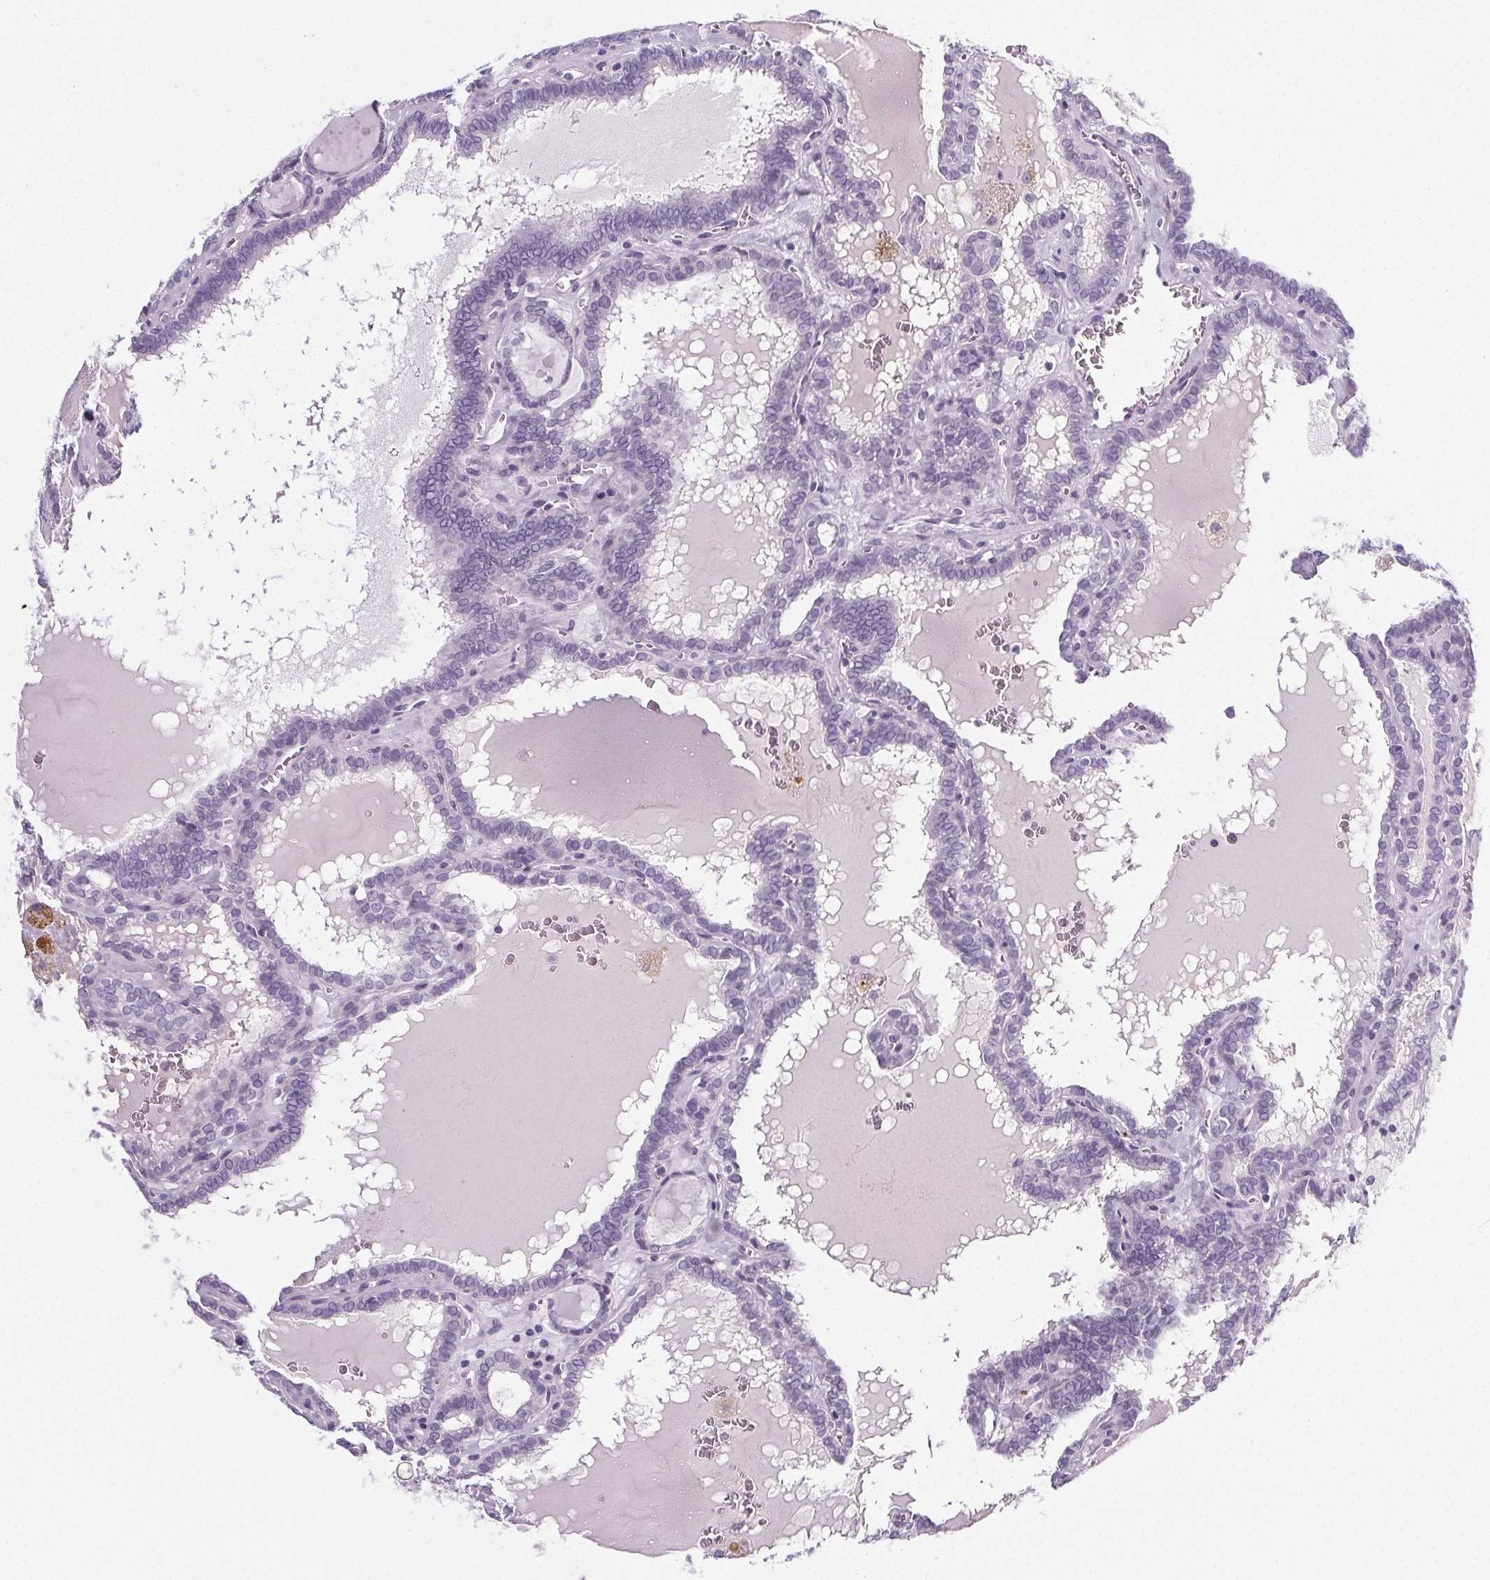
{"staining": {"intensity": "negative", "quantity": "none", "location": "none"}, "tissue": "thyroid cancer", "cell_type": "Tumor cells", "image_type": "cancer", "snomed": [{"axis": "morphology", "description": "Papillary adenocarcinoma, NOS"}, {"axis": "topography", "description": "Thyroid gland"}], "caption": "Tumor cells are negative for brown protein staining in thyroid cancer.", "gene": "ELAVL2", "patient": {"sex": "female", "age": 39}}